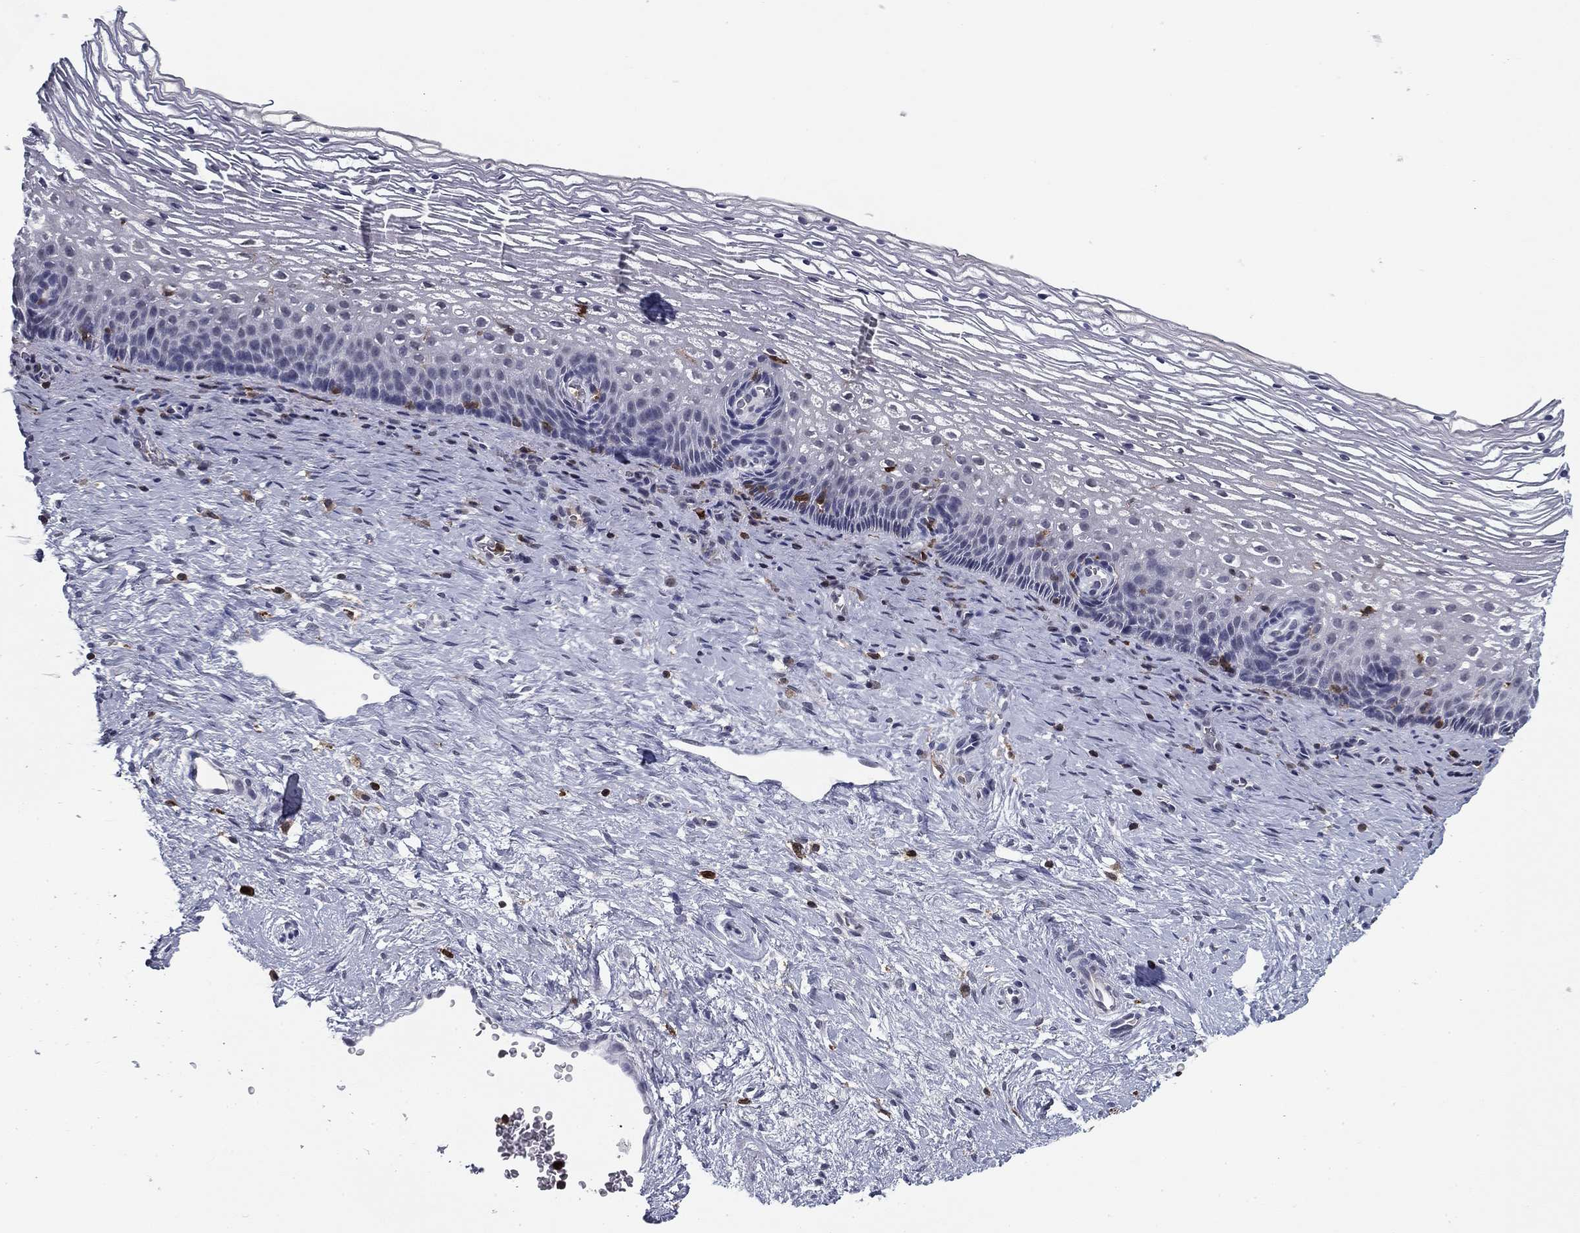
{"staining": {"intensity": "negative", "quantity": "none", "location": "none"}, "tissue": "cervix", "cell_type": "Squamous epithelial cells", "image_type": "normal", "snomed": [{"axis": "morphology", "description": "Normal tissue, NOS"}, {"axis": "topography", "description": "Cervix"}], "caption": "An image of cervix stained for a protein exhibits no brown staining in squamous epithelial cells.", "gene": "PLCB2", "patient": {"sex": "female", "age": 34}}